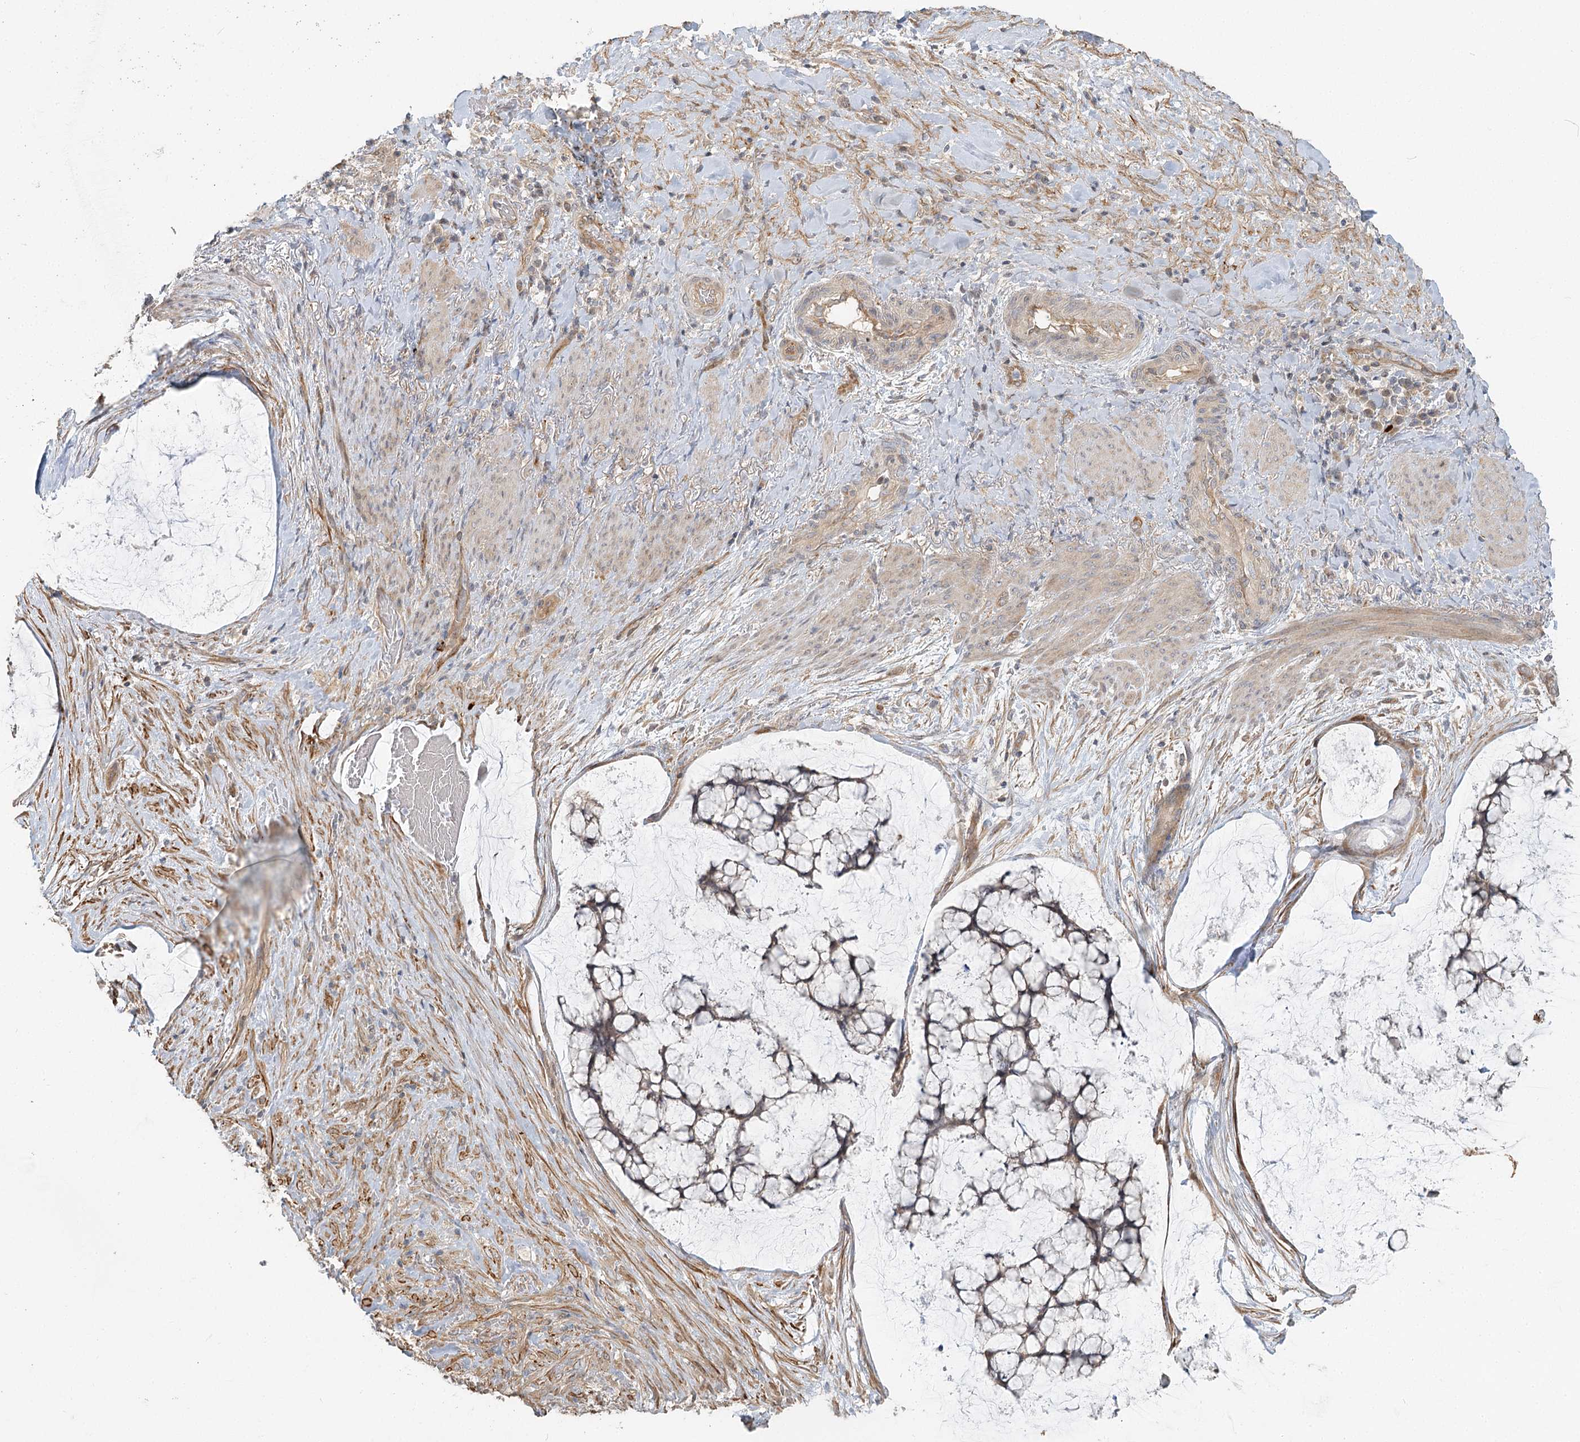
{"staining": {"intensity": "weak", "quantity": "25%-75%", "location": "cytoplasmic/membranous"}, "tissue": "ovarian cancer", "cell_type": "Tumor cells", "image_type": "cancer", "snomed": [{"axis": "morphology", "description": "Cystadenocarcinoma, mucinous, NOS"}, {"axis": "topography", "description": "Ovary"}], "caption": "IHC micrograph of human ovarian cancer (mucinous cystadenocarcinoma) stained for a protein (brown), which displays low levels of weak cytoplasmic/membranous expression in about 25%-75% of tumor cells.", "gene": "GUCY2C", "patient": {"sex": "female", "age": 42}}